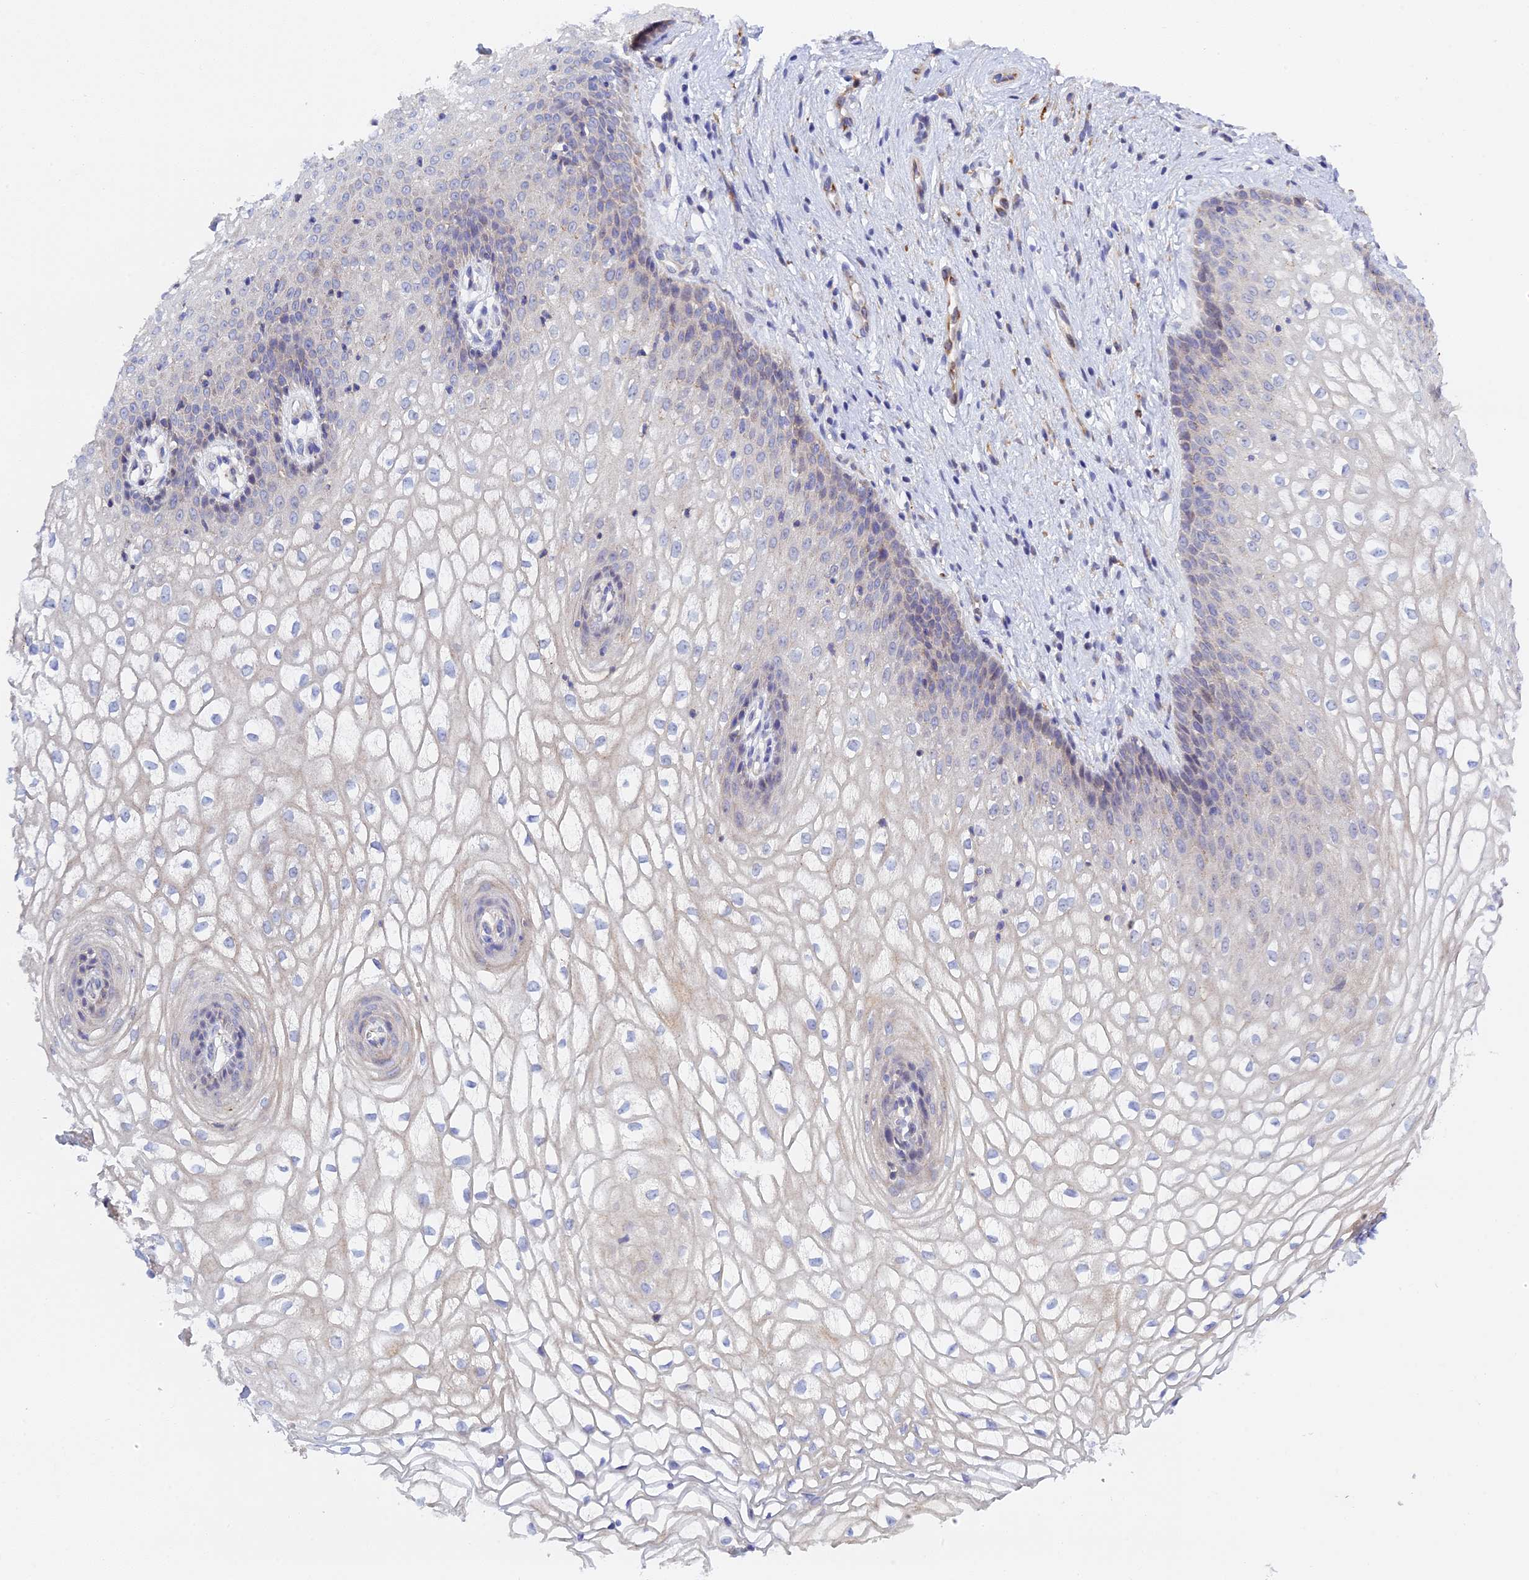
{"staining": {"intensity": "weak", "quantity": "<25%", "location": "cytoplasmic/membranous"}, "tissue": "vagina", "cell_type": "Squamous epithelial cells", "image_type": "normal", "snomed": [{"axis": "morphology", "description": "Normal tissue, NOS"}, {"axis": "topography", "description": "Vagina"}], "caption": "Immunohistochemistry of benign vagina reveals no expression in squamous epithelial cells.", "gene": "RPGRIP1L", "patient": {"sex": "female", "age": 34}}